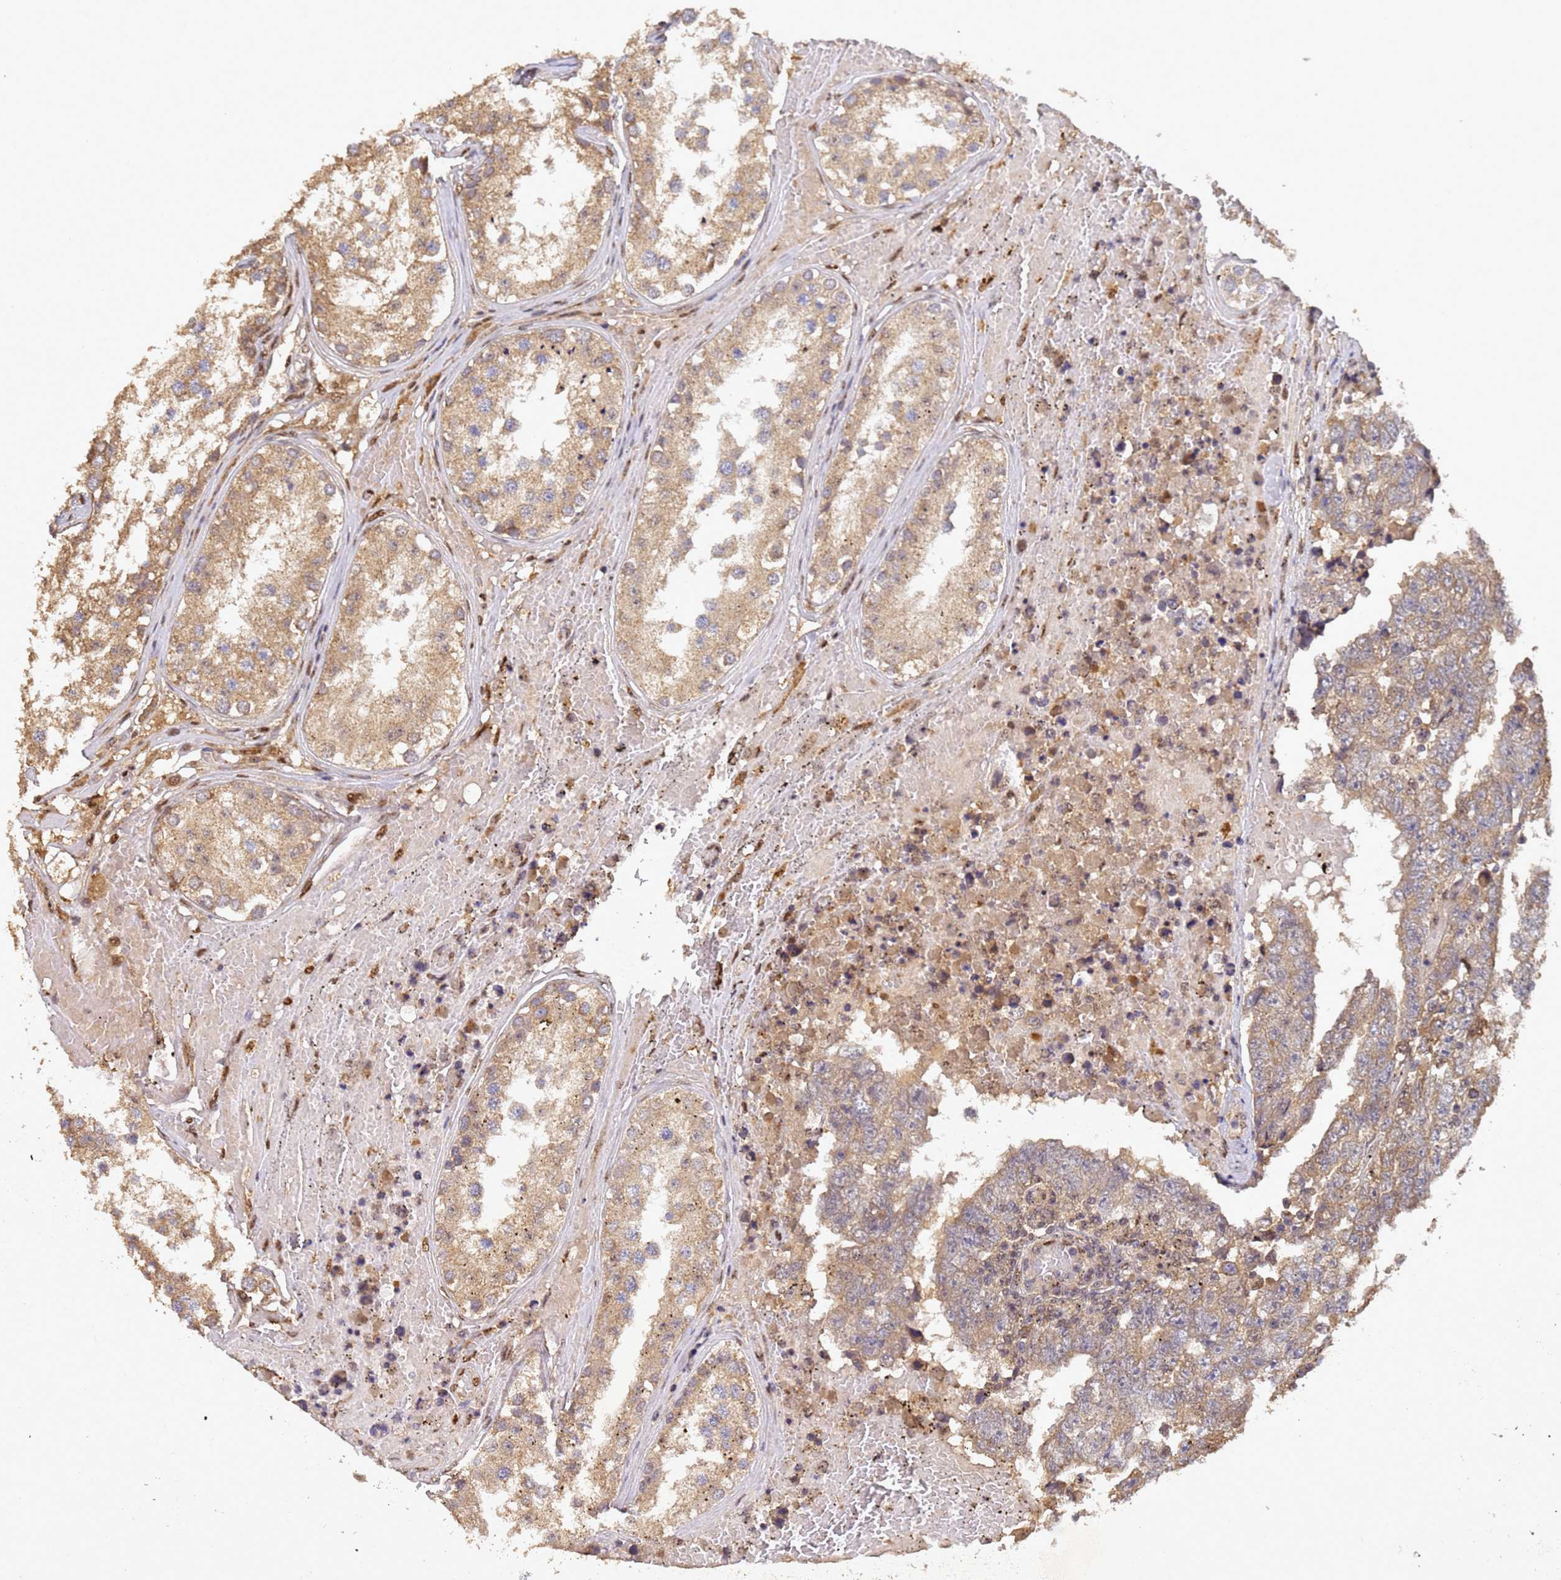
{"staining": {"intensity": "moderate", "quantity": ">75%", "location": "cytoplasmic/membranous"}, "tissue": "testis cancer", "cell_type": "Tumor cells", "image_type": "cancer", "snomed": [{"axis": "morphology", "description": "Carcinoma, Embryonal, NOS"}, {"axis": "topography", "description": "Testis"}], "caption": "High-power microscopy captured an IHC histopathology image of testis cancer, revealing moderate cytoplasmic/membranous staining in about >75% of tumor cells.", "gene": "SECISBP2", "patient": {"sex": "male", "age": 25}}